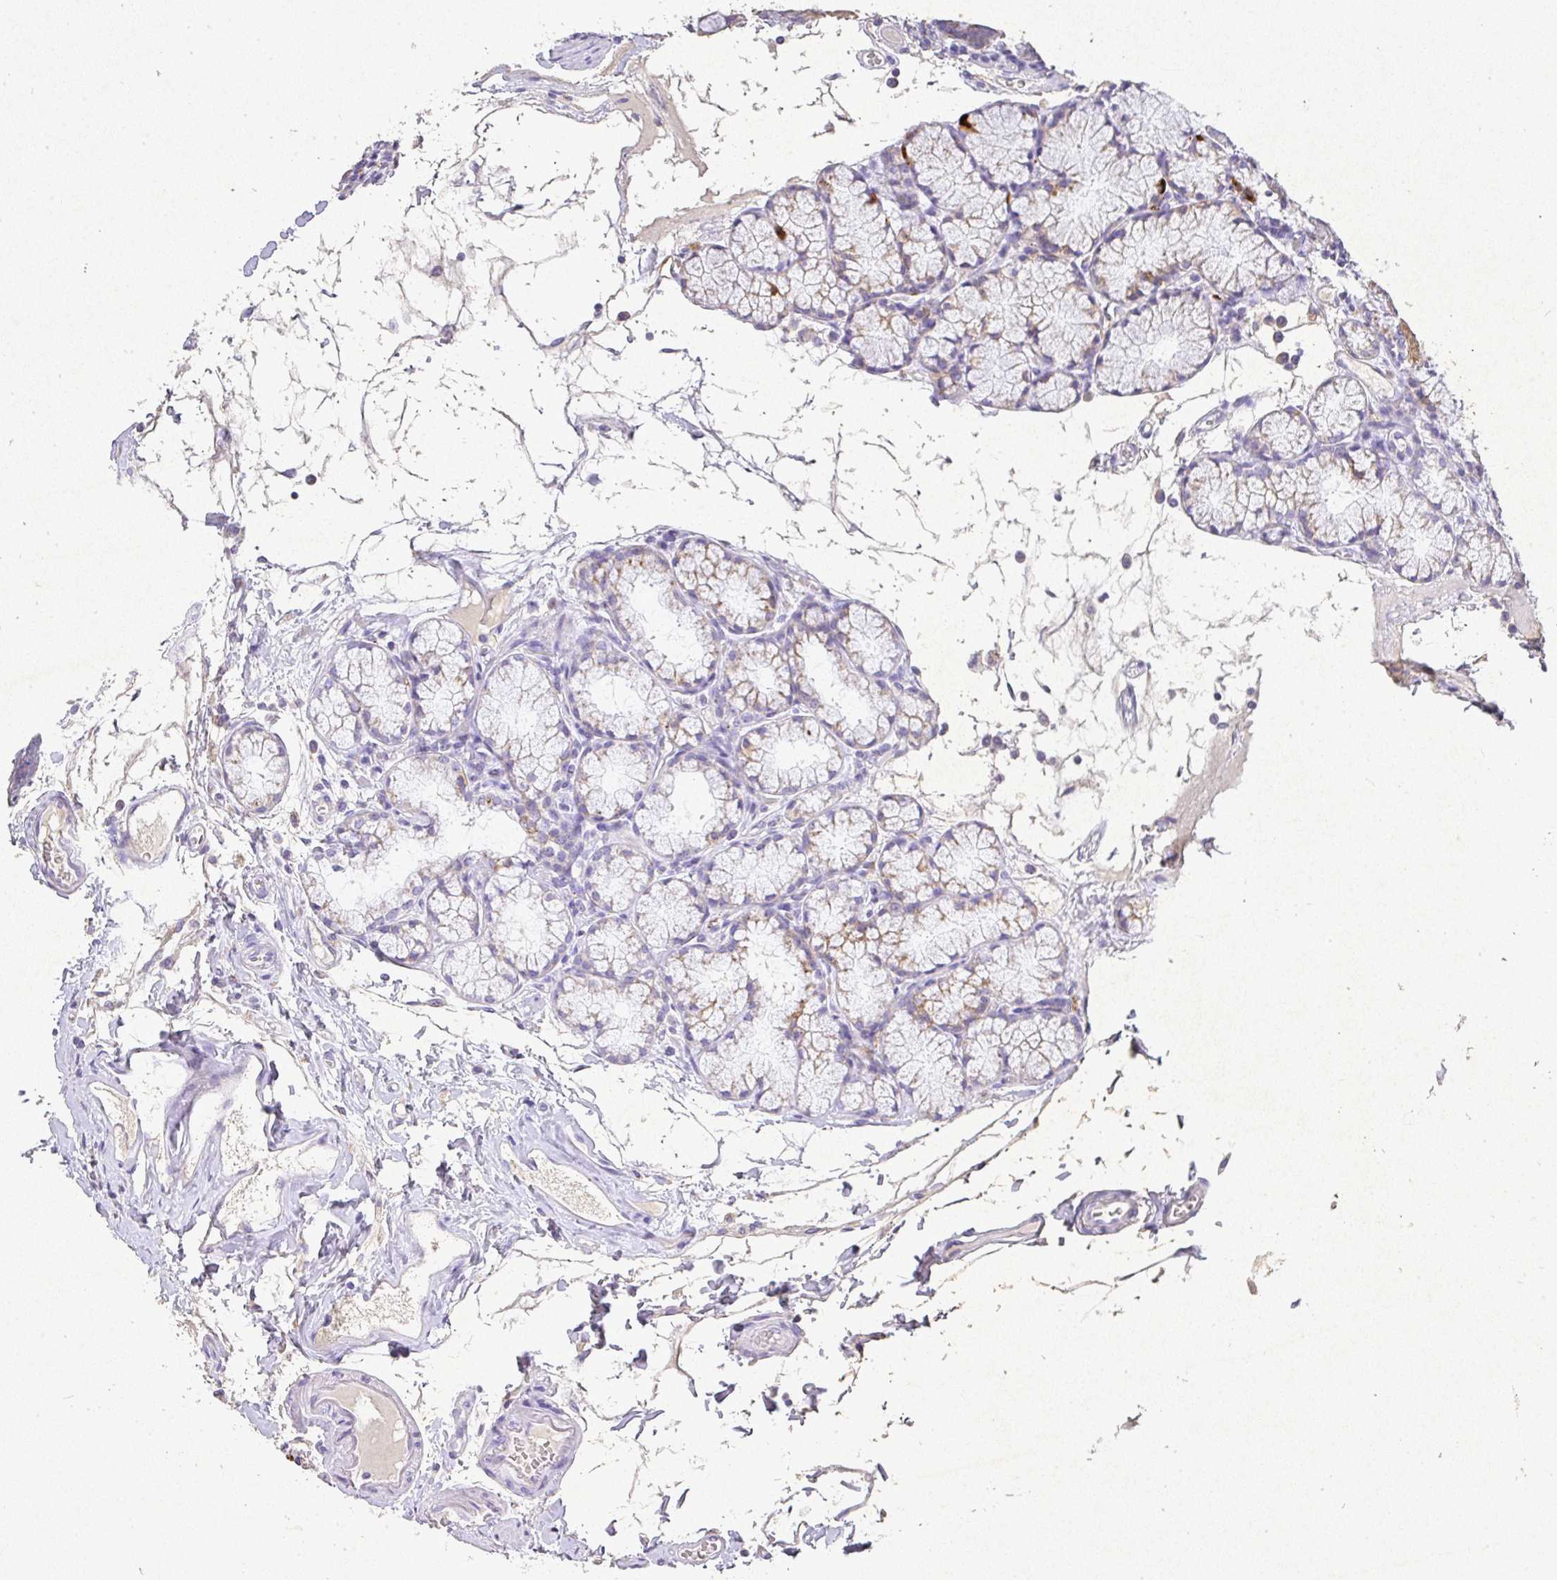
{"staining": {"intensity": "strong", "quantity": "25%-75%", "location": "cytoplasmic/membranous"}, "tissue": "duodenum", "cell_type": "Glandular cells", "image_type": "normal", "snomed": [{"axis": "morphology", "description": "Normal tissue, NOS"}, {"axis": "topography", "description": "Duodenum"}], "caption": "Duodenum stained with DAB (3,3'-diaminobenzidine) IHC exhibits high levels of strong cytoplasmic/membranous expression in about 25%-75% of glandular cells.", "gene": "RPS2", "patient": {"sex": "female", "age": 67}}